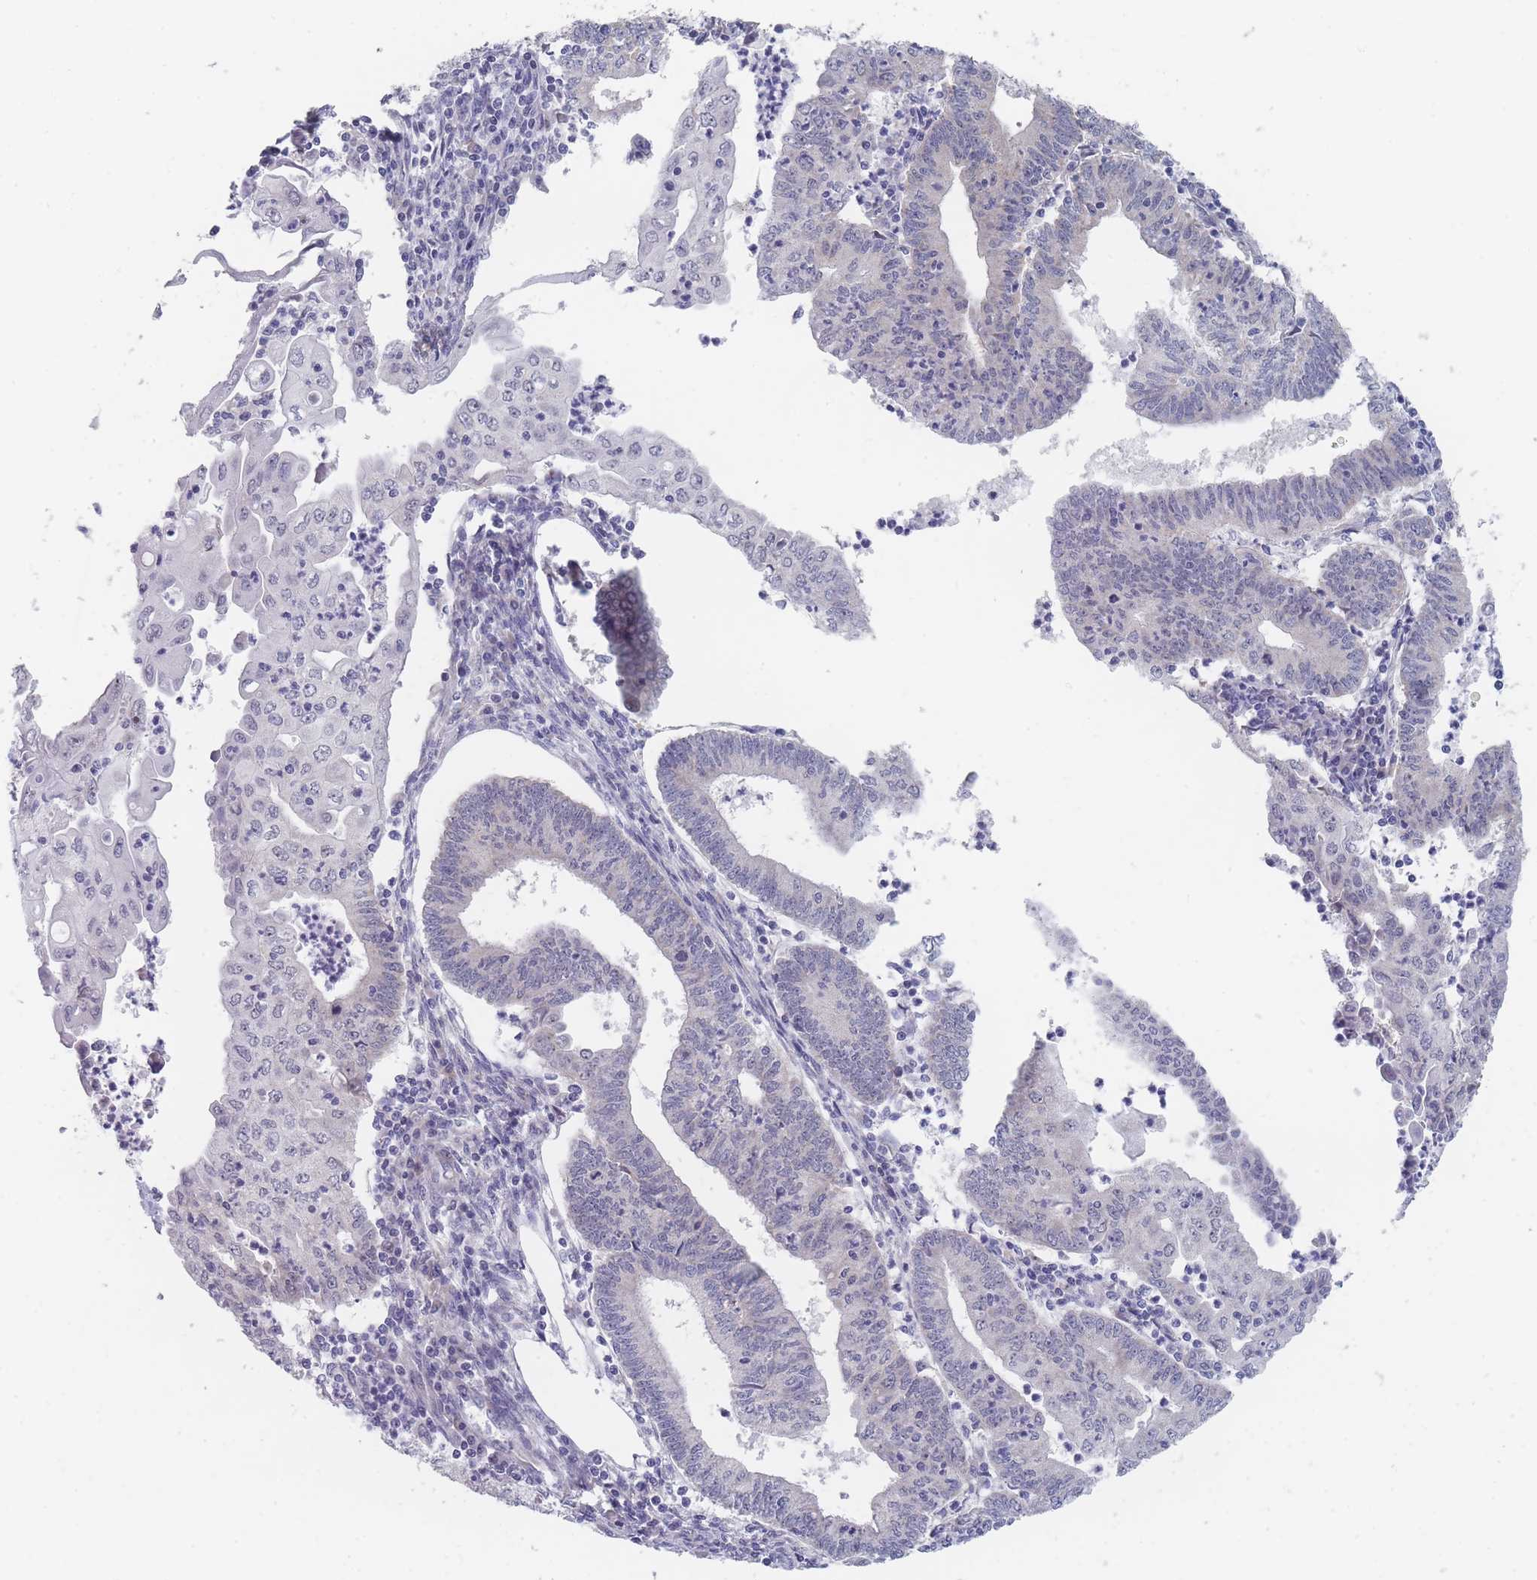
{"staining": {"intensity": "negative", "quantity": "none", "location": "none"}, "tissue": "endometrial cancer", "cell_type": "Tumor cells", "image_type": "cancer", "snomed": [{"axis": "morphology", "description": "Adenocarcinoma, NOS"}, {"axis": "topography", "description": "Endometrium"}], "caption": "An immunohistochemistry histopathology image of endometrial adenocarcinoma is shown. There is no staining in tumor cells of endometrial adenocarcinoma. Brightfield microscopy of IHC stained with DAB (3,3'-diaminobenzidine) (brown) and hematoxylin (blue), captured at high magnification.", "gene": "RNF8", "patient": {"sex": "female", "age": 60}}